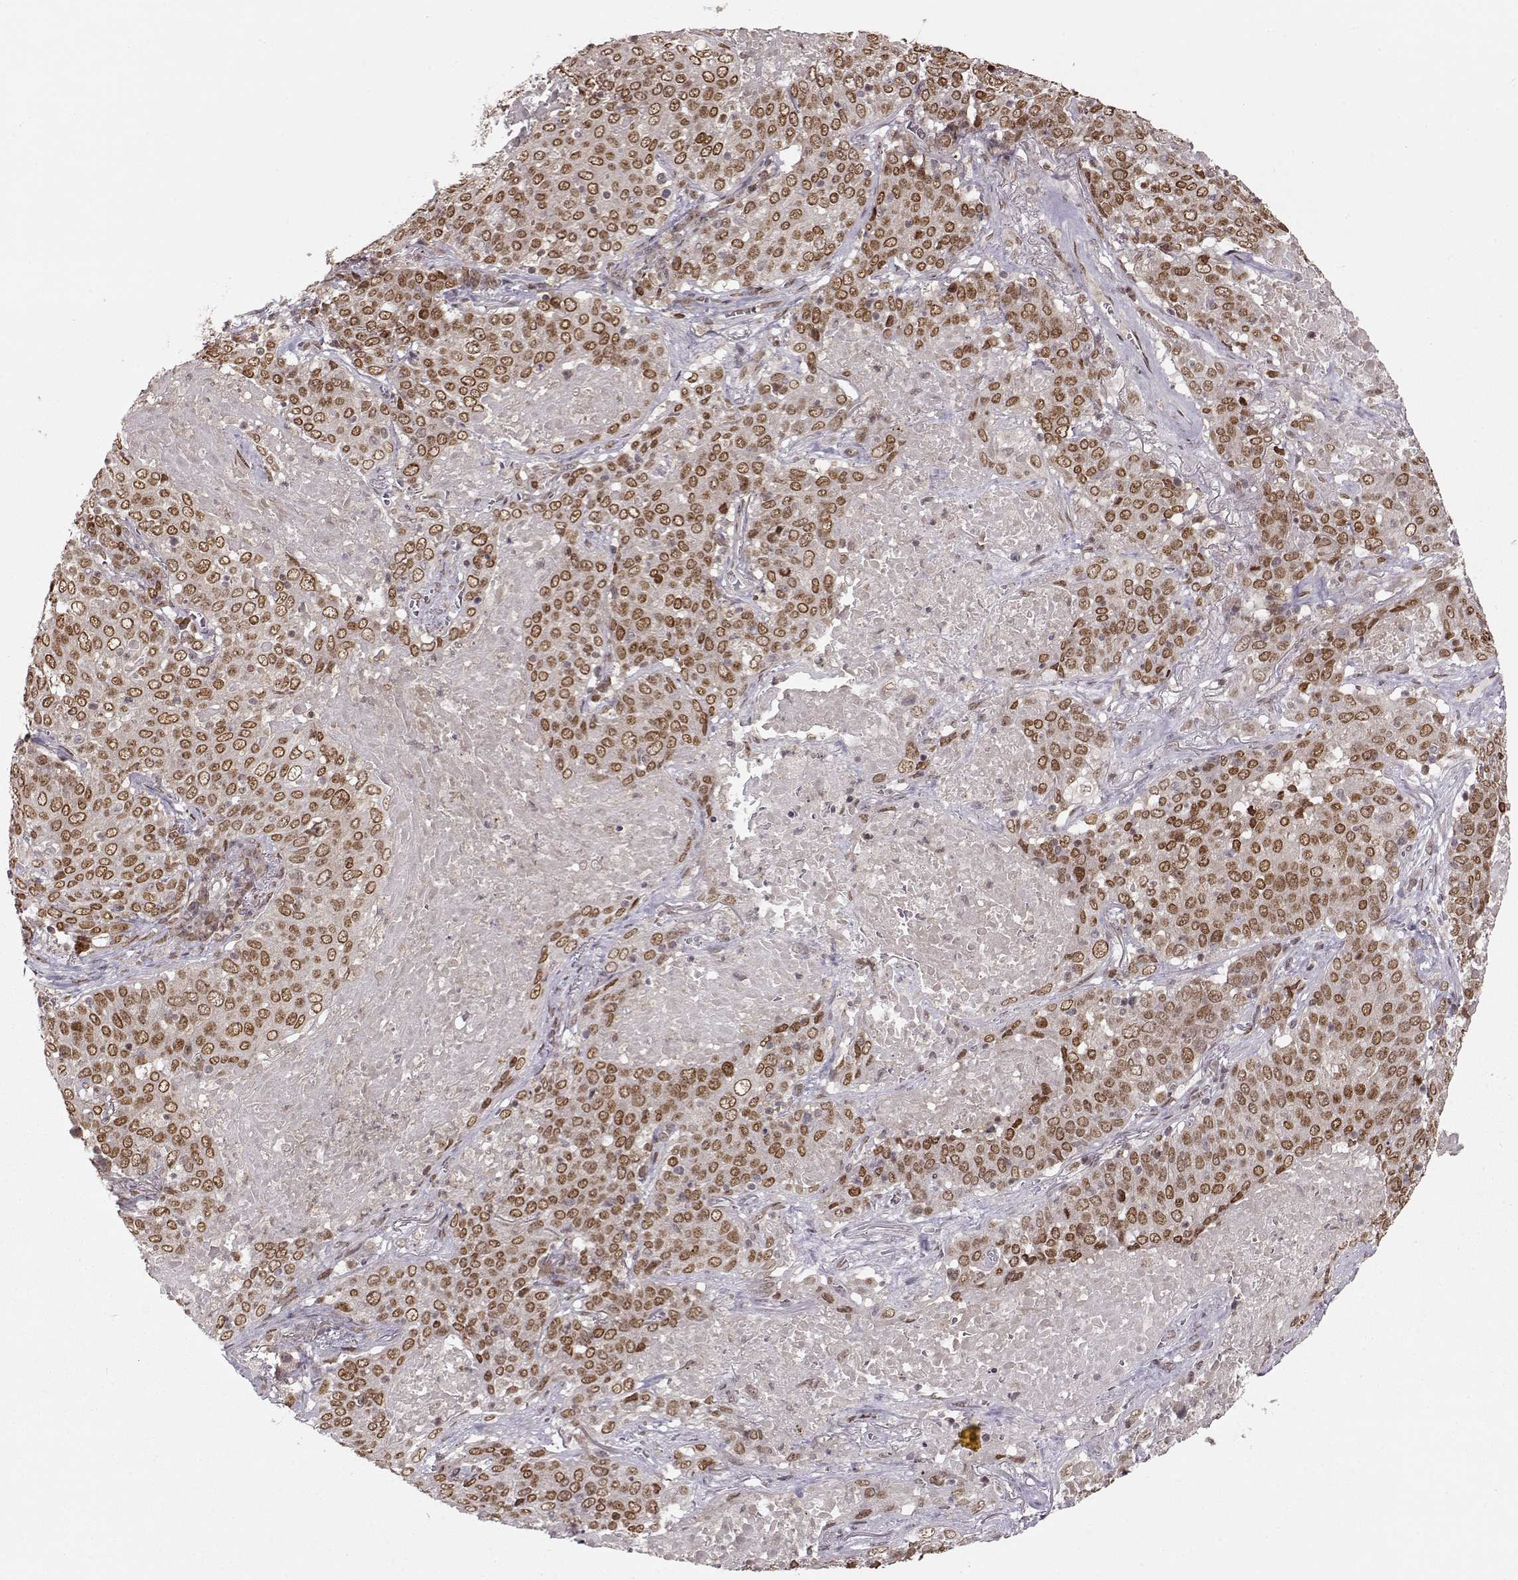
{"staining": {"intensity": "moderate", "quantity": ">75%", "location": "cytoplasmic/membranous,nuclear"}, "tissue": "lung cancer", "cell_type": "Tumor cells", "image_type": "cancer", "snomed": [{"axis": "morphology", "description": "Squamous cell carcinoma, NOS"}, {"axis": "topography", "description": "Lung"}], "caption": "DAB (3,3'-diaminobenzidine) immunohistochemical staining of human lung cancer (squamous cell carcinoma) reveals moderate cytoplasmic/membranous and nuclear protein expression in about >75% of tumor cells. The staining is performed using DAB (3,3'-diaminobenzidine) brown chromogen to label protein expression. The nuclei are counter-stained blue using hematoxylin.", "gene": "RAI1", "patient": {"sex": "male", "age": 82}}